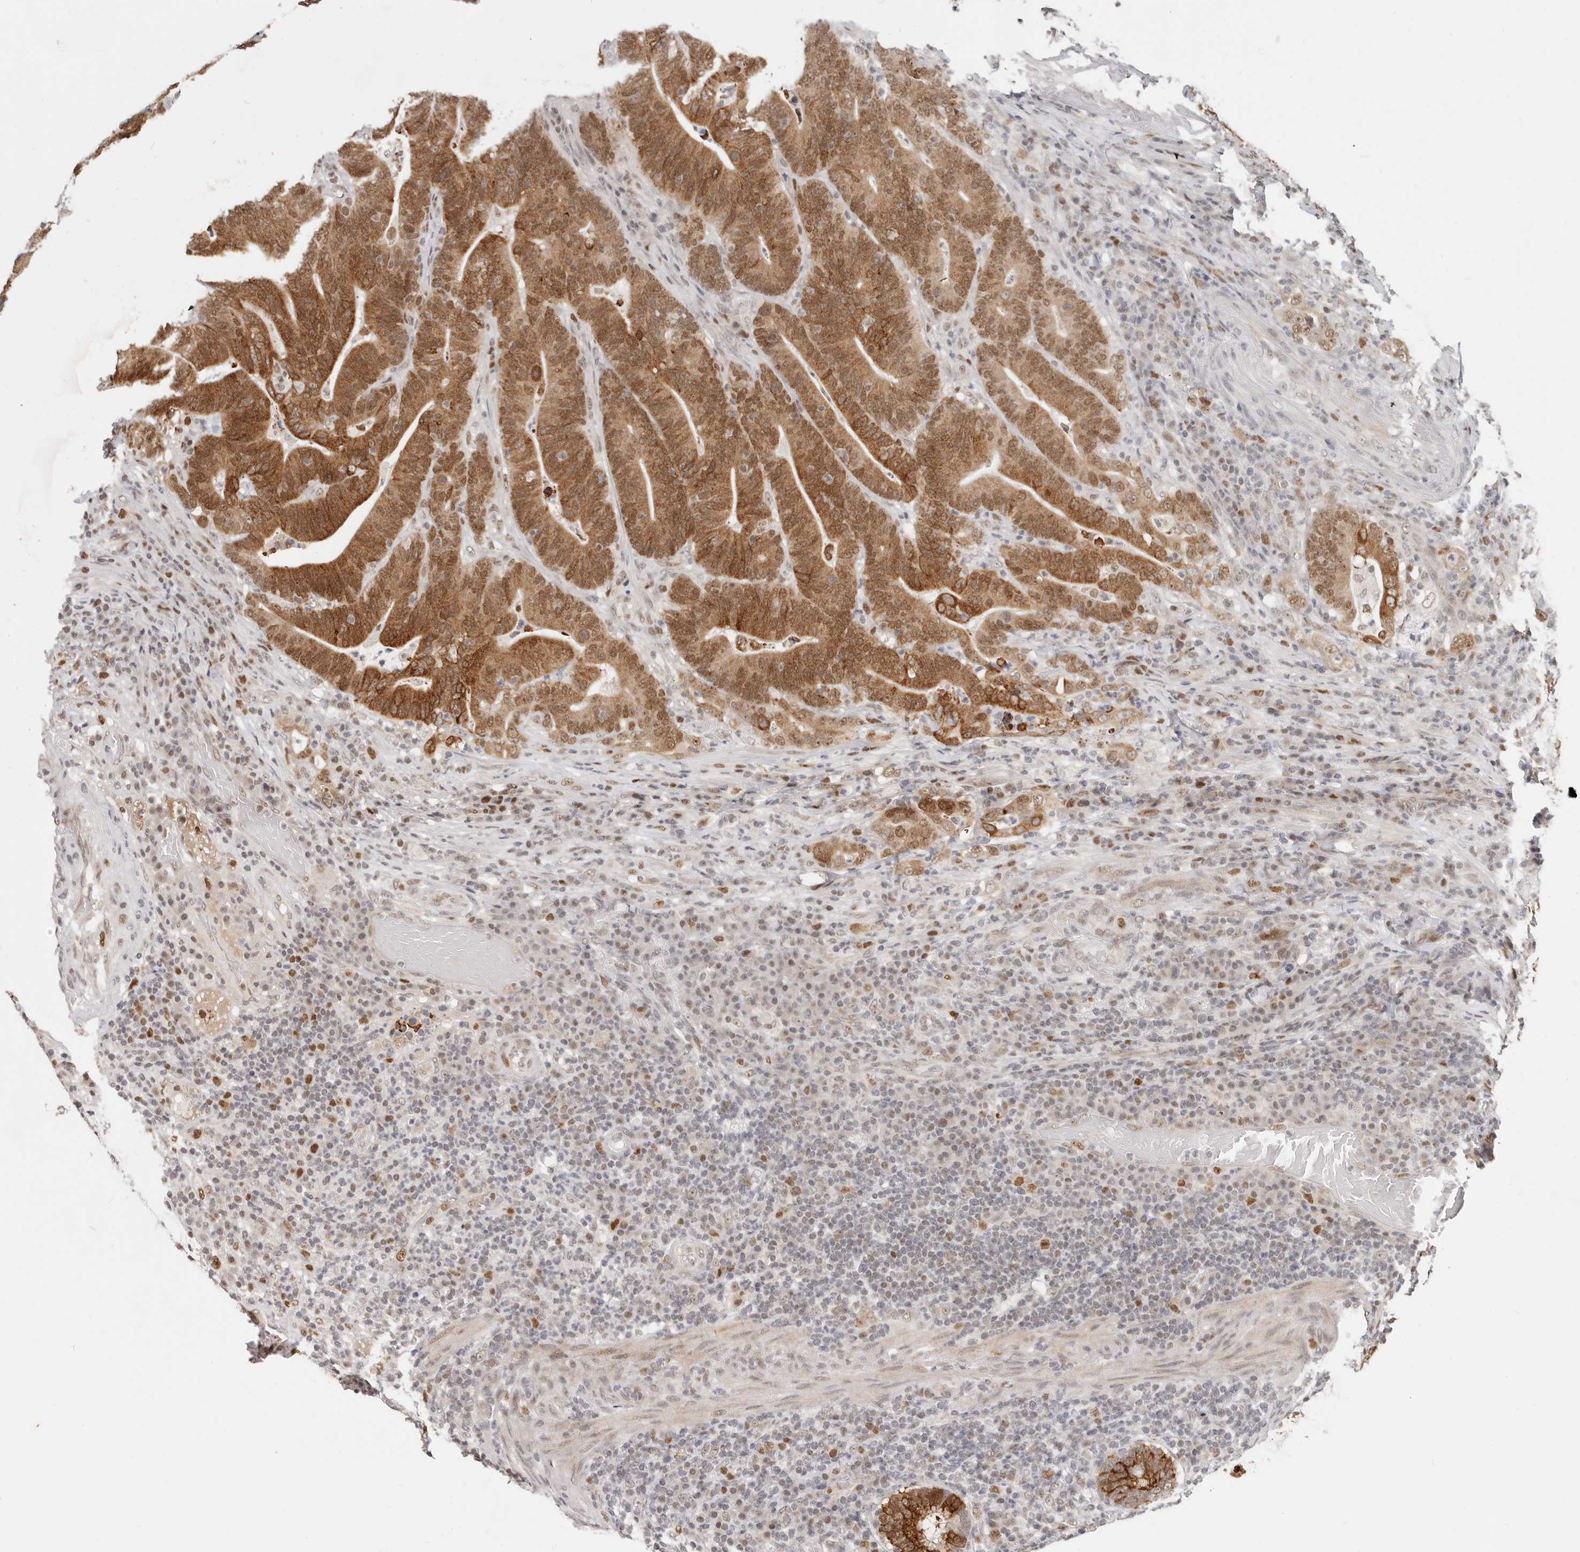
{"staining": {"intensity": "strong", "quantity": ">75%", "location": "cytoplasmic/membranous,nuclear"}, "tissue": "colorectal cancer", "cell_type": "Tumor cells", "image_type": "cancer", "snomed": [{"axis": "morphology", "description": "Adenocarcinoma, NOS"}, {"axis": "topography", "description": "Colon"}], "caption": "This histopathology image reveals colorectal adenocarcinoma stained with immunohistochemistry (IHC) to label a protein in brown. The cytoplasmic/membranous and nuclear of tumor cells show strong positivity for the protein. Nuclei are counter-stained blue.", "gene": "RFC2", "patient": {"sex": "female", "age": 66}}